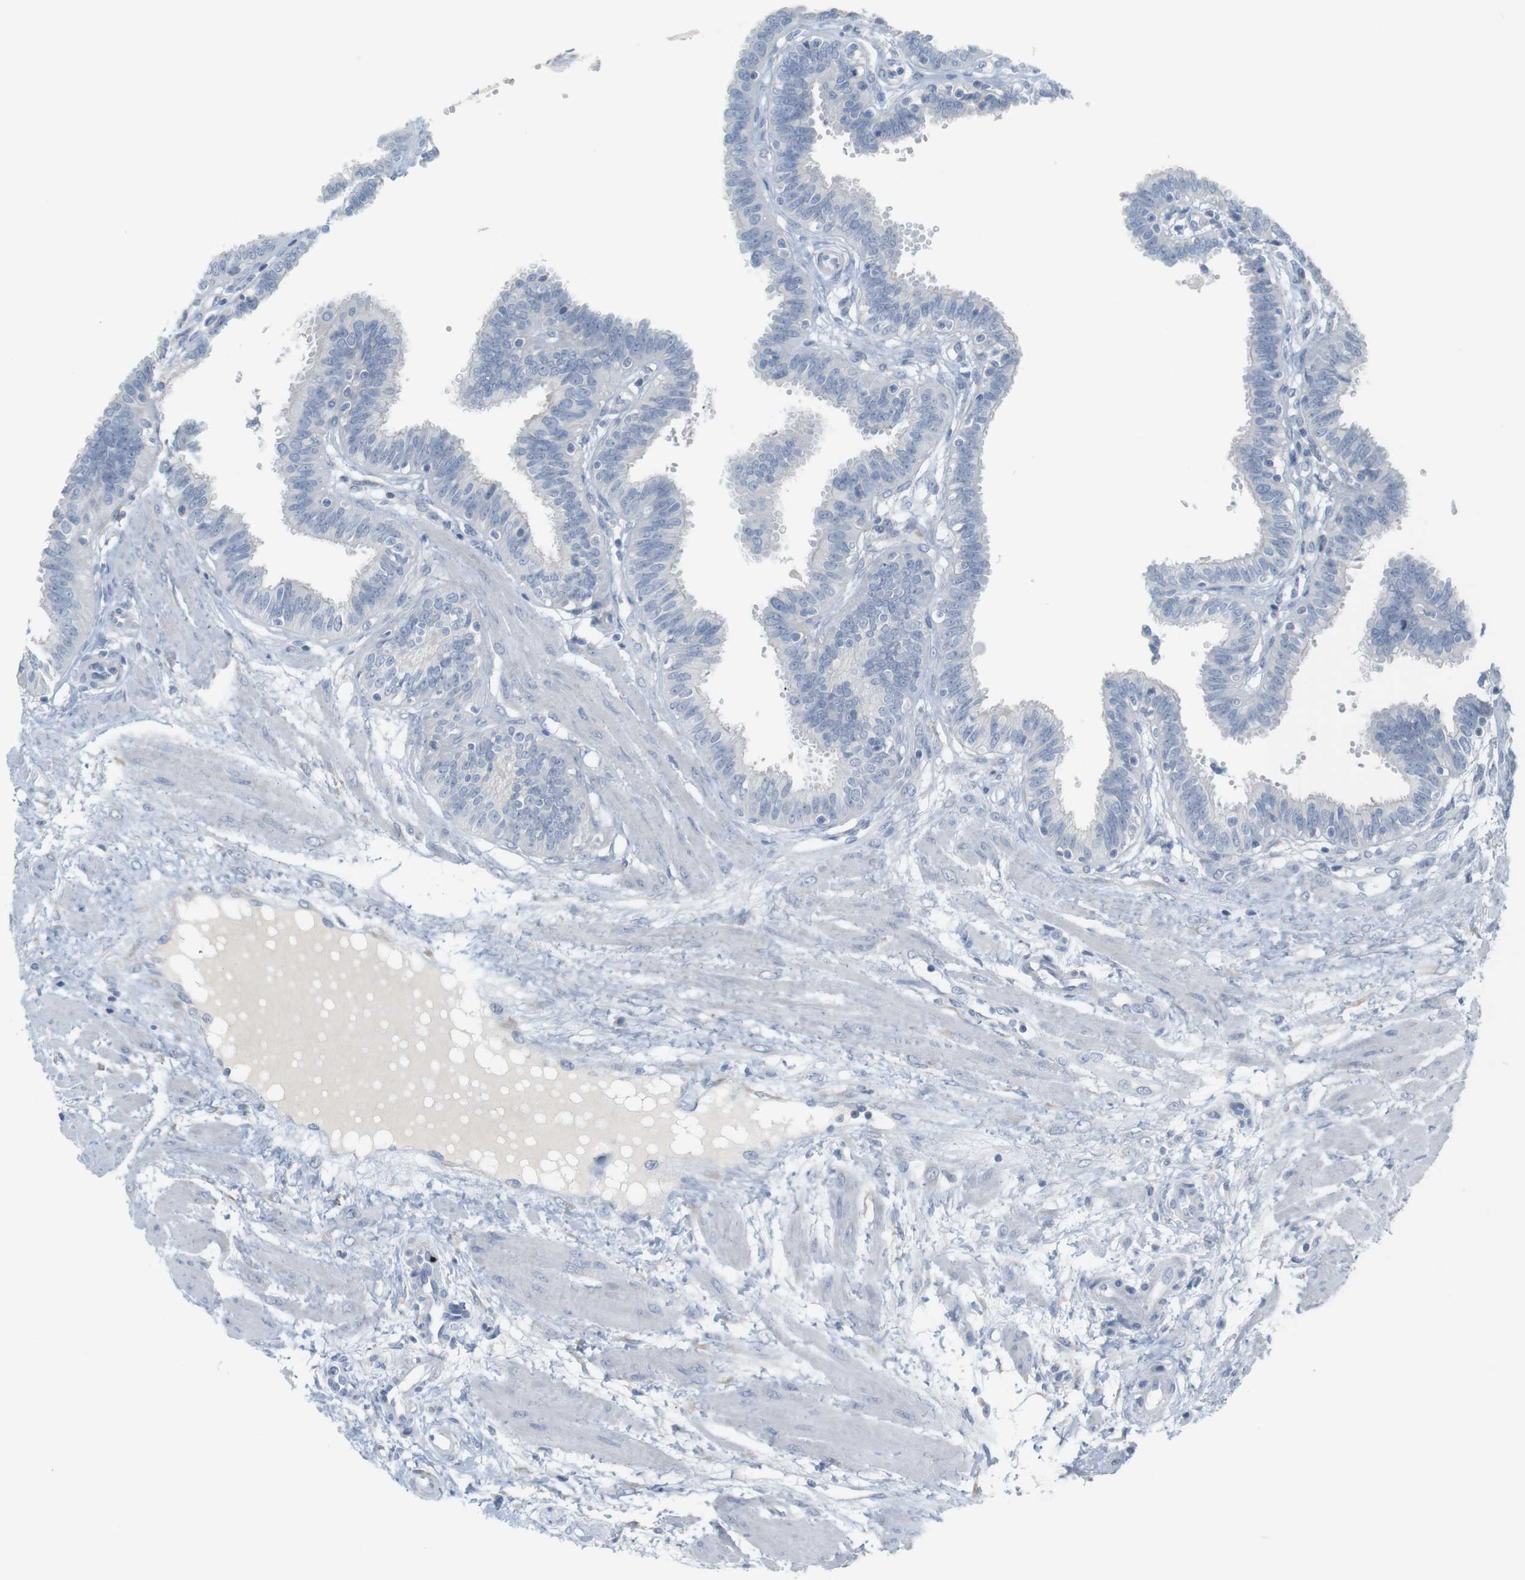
{"staining": {"intensity": "negative", "quantity": "none", "location": "none"}, "tissue": "fallopian tube", "cell_type": "Glandular cells", "image_type": "normal", "snomed": [{"axis": "morphology", "description": "Normal tissue, NOS"}, {"axis": "topography", "description": "Fallopian tube"}], "caption": "Protein analysis of unremarkable fallopian tube shows no significant staining in glandular cells. (DAB immunohistochemistry (IHC) with hematoxylin counter stain).", "gene": "RGS9", "patient": {"sex": "female", "age": 32}}